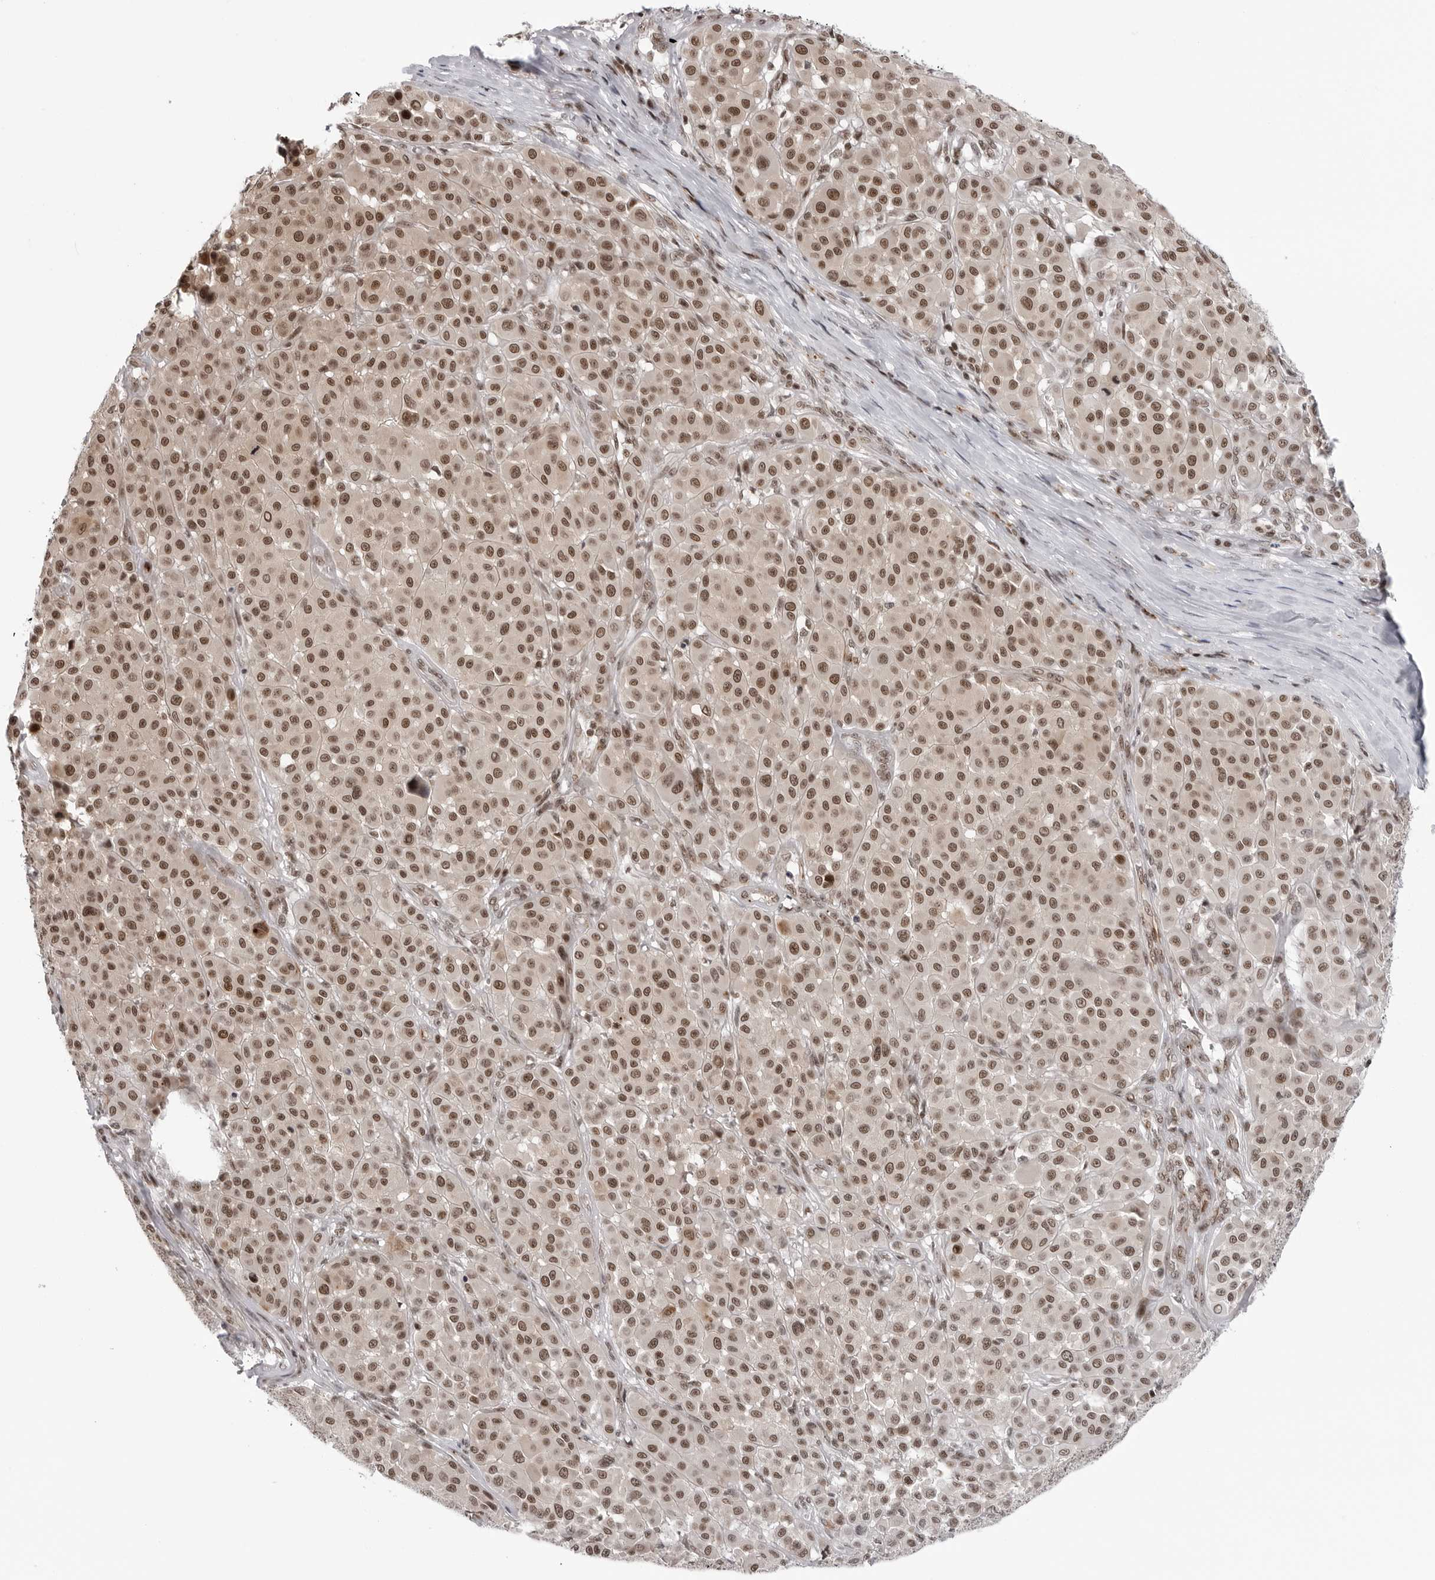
{"staining": {"intensity": "moderate", "quantity": ">75%", "location": "nuclear"}, "tissue": "melanoma", "cell_type": "Tumor cells", "image_type": "cancer", "snomed": [{"axis": "morphology", "description": "Malignant melanoma, Metastatic site"}, {"axis": "topography", "description": "Soft tissue"}], "caption": "The image displays immunohistochemical staining of melanoma. There is moderate nuclear staining is appreciated in about >75% of tumor cells.", "gene": "TRIM66", "patient": {"sex": "male", "age": 41}}